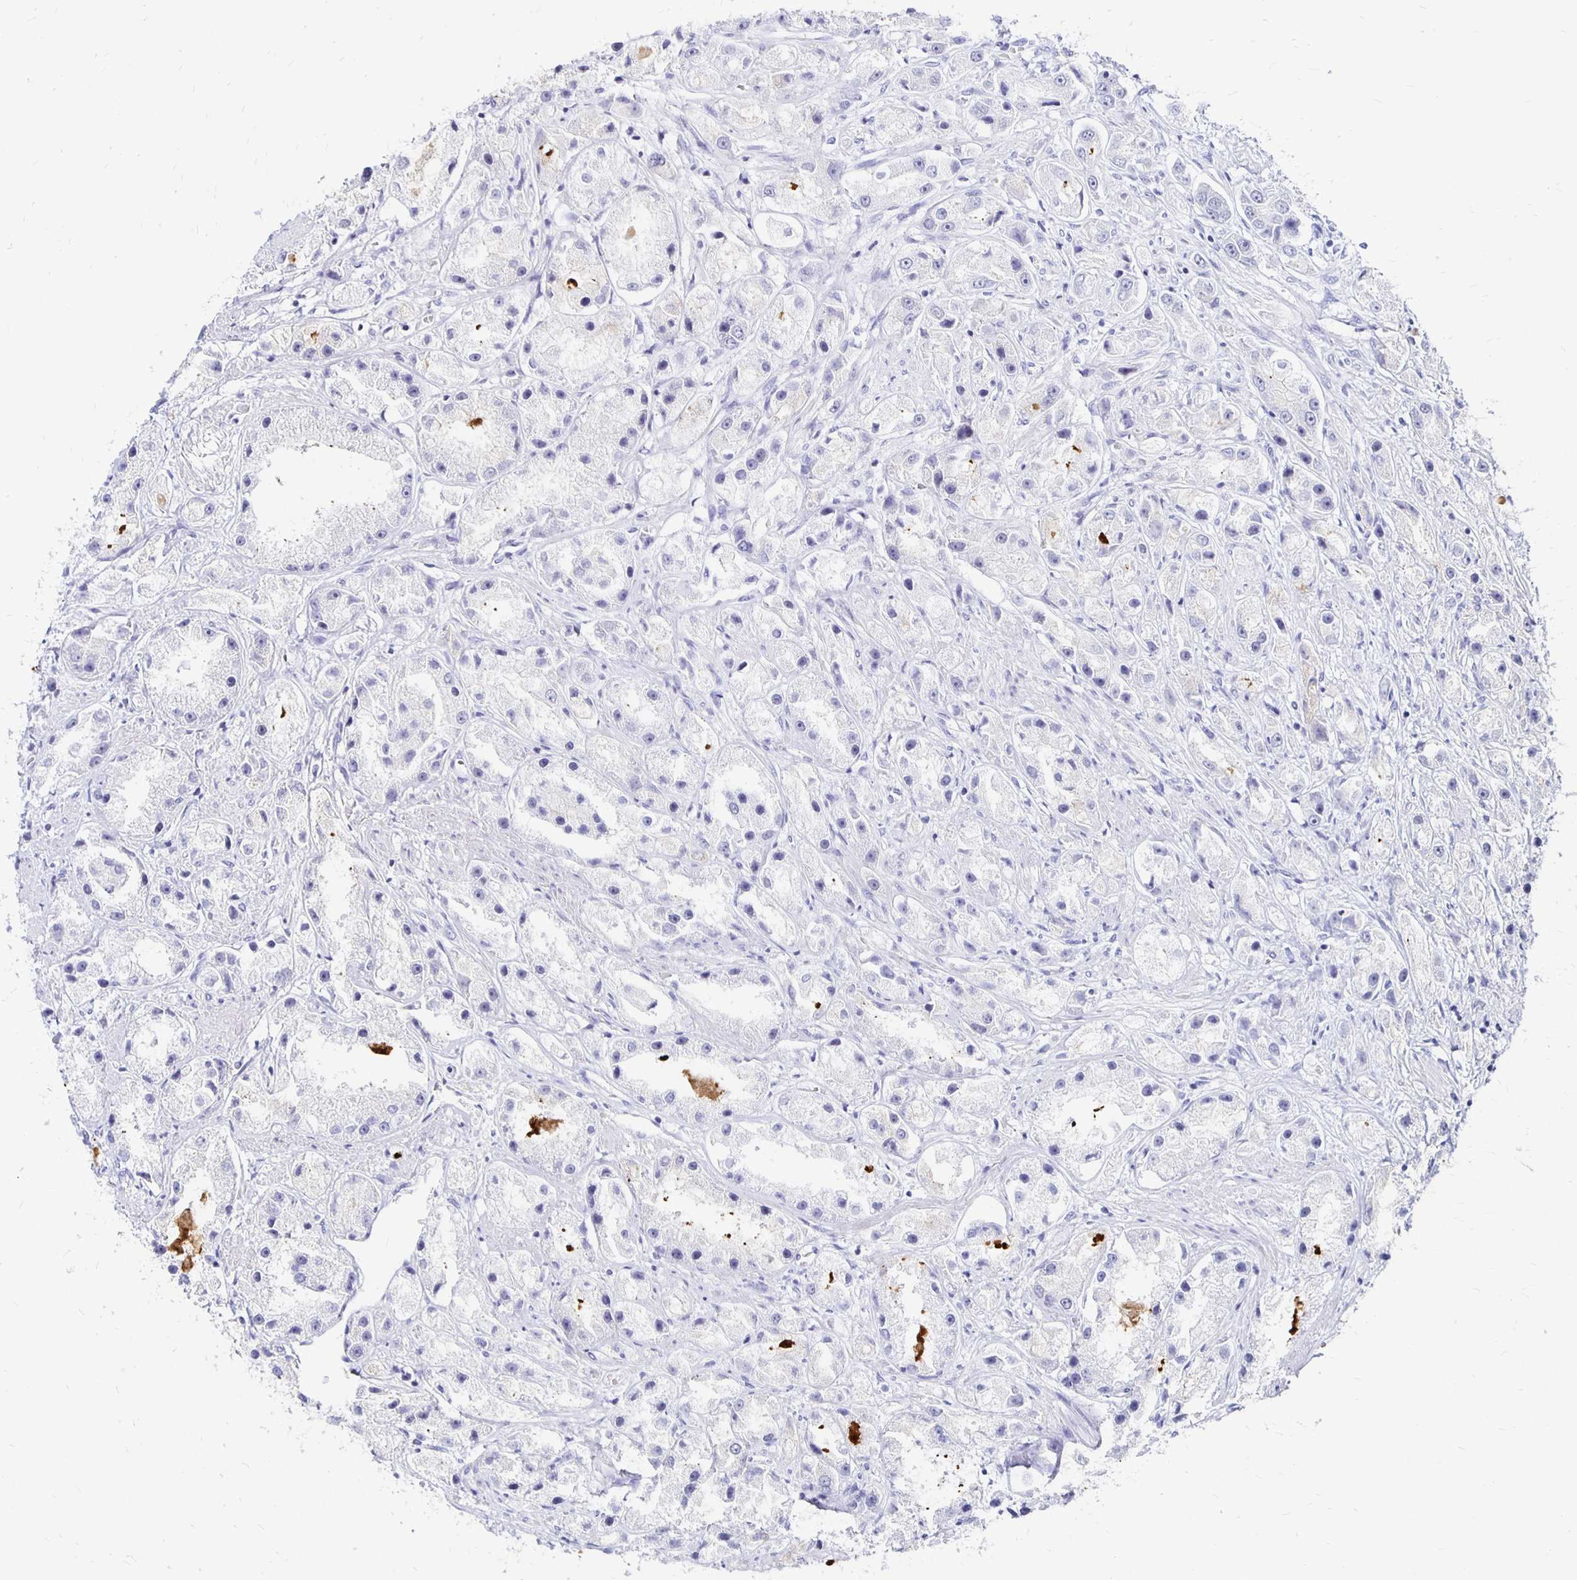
{"staining": {"intensity": "negative", "quantity": "none", "location": "none"}, "tissue": "prostate cancer", "cell_type": "Tumor cells", "image_type": "cancer", "snomed": [{"axis": "morphology", "description": "Adenocarcinoma, High grade"}, {"axis": "topography", "description": "Prostate"}], "caption": "The histopathology image exhibits no staining of tumor cells in prostate cancer (high-grade adenocarcinoma). The staining was performed using DAB (3,3'-diaminobenzidine) to visualize the protein expression in brown, while the nuclei were stained in blue with hematoxylin (Magnification: 20x).", "gene": "SYT2", "patient": {"sex": "male", "age": 67}}